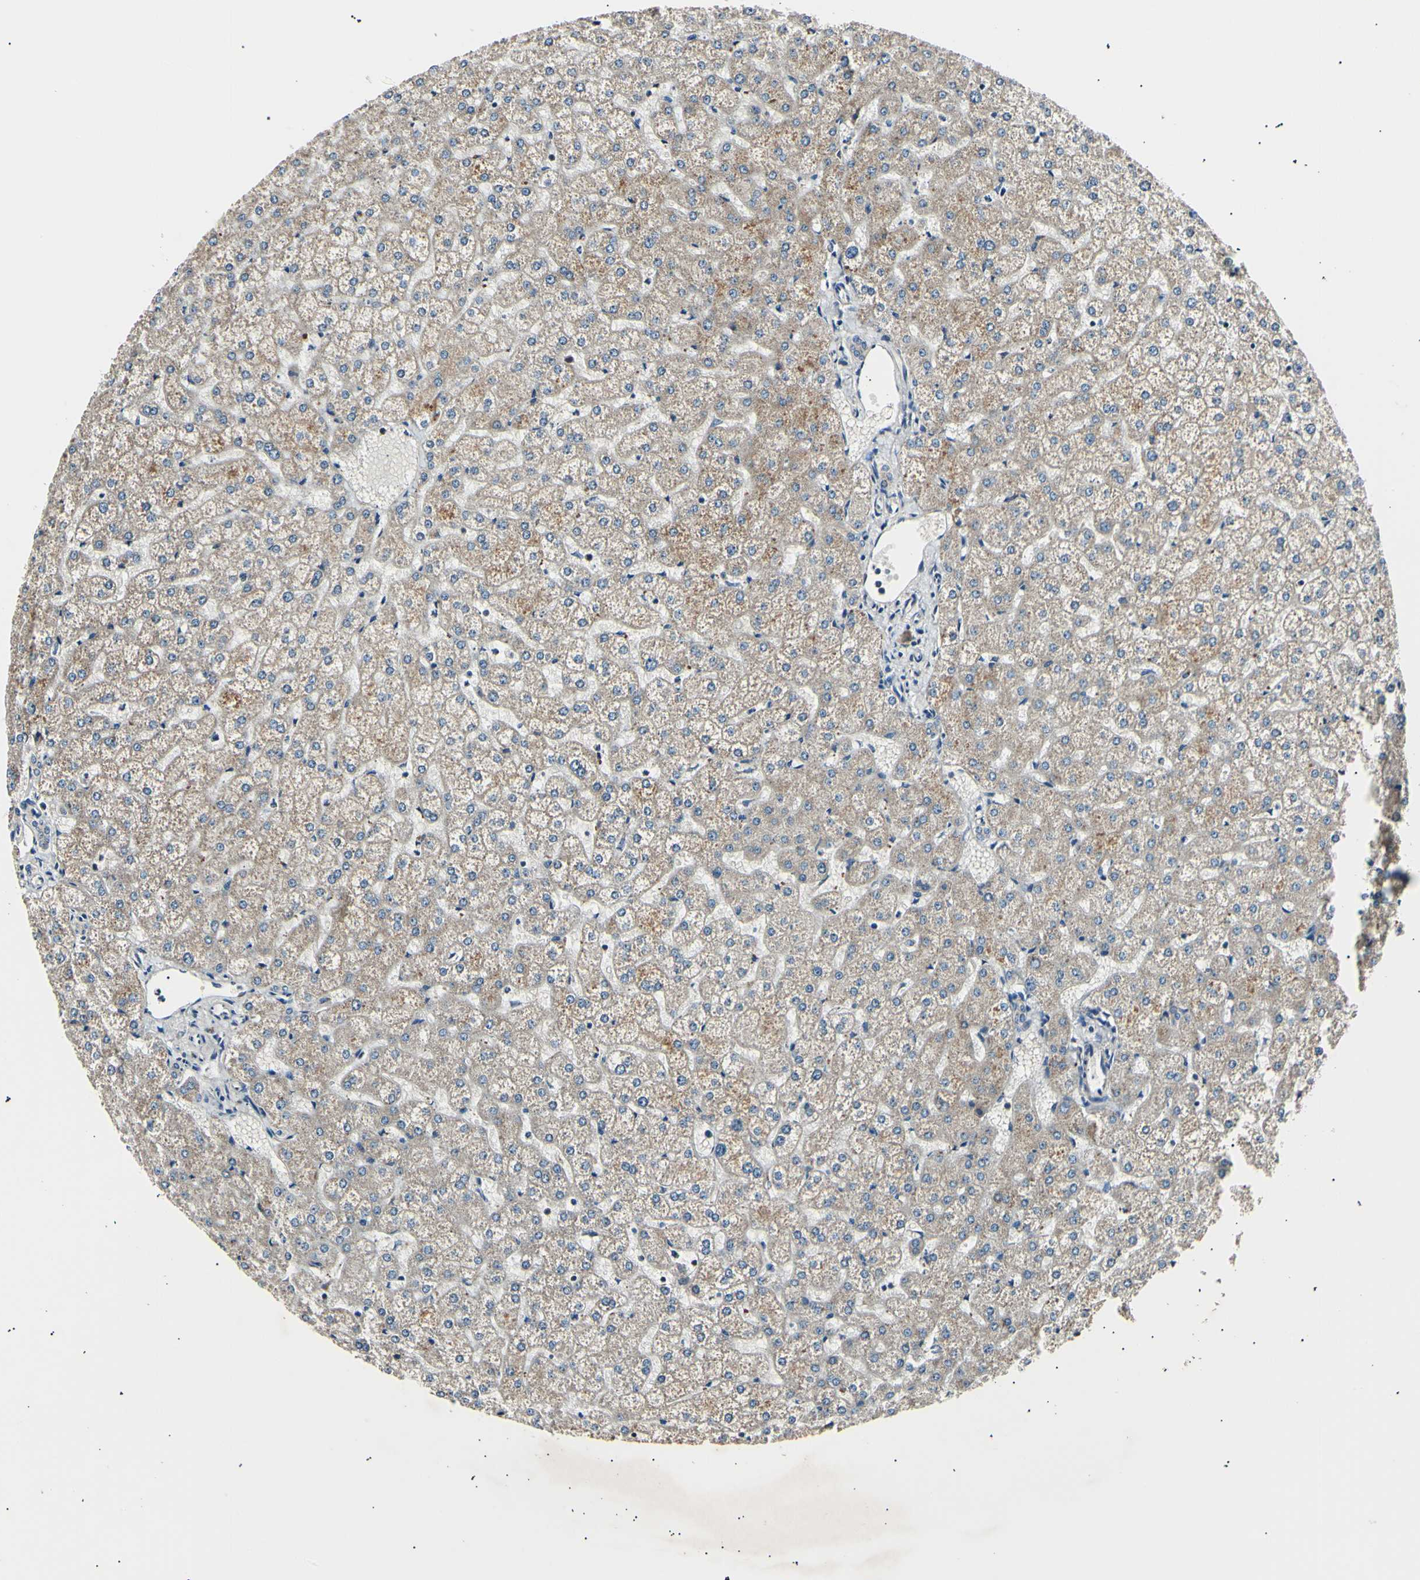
{"staining": {"intensity": "negative", "quantity": "none", "location": "none"}, "tissue": "liver", "cell_type": "Cholangiocytes", "image_type": "normal", "snomed": [{"axis": "morphology", "description": "Normal tissue, NOS"}, {"axis": "topography", "description": "Liver"}], "caption": "Immunohistochemistry (IHC) histopathology image of normal human liver stained for a protein (brown), which demonstrates no positivity in cholangiocytes. Nuclei are stained in blue.", "gene": "ITGA6", "patient": {"sex": "female", "age": 32}}